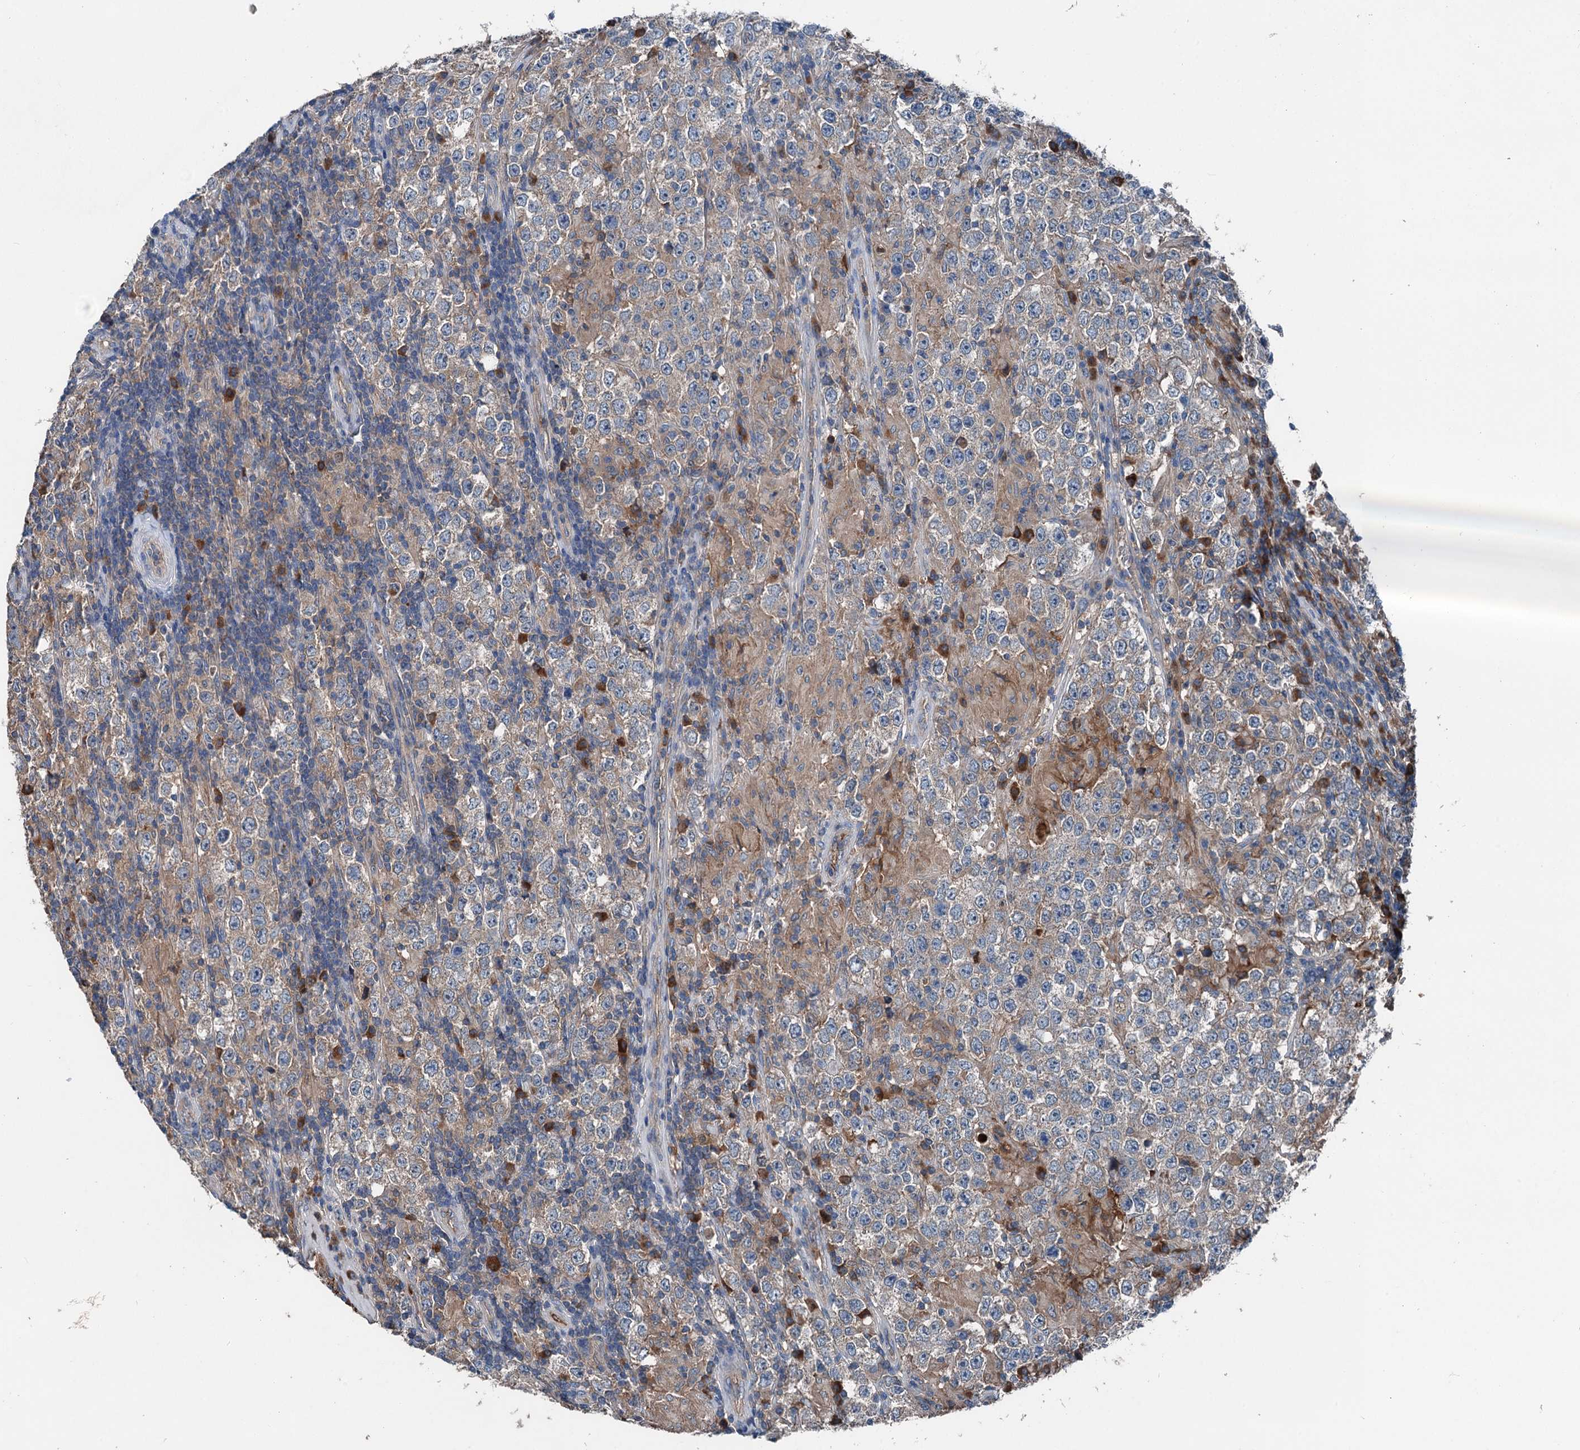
{"staining": {"intensity": "weak", "quantity": "25%-75%", "location": "cytoplasmic/membranous"}, "tissue": "testis cancer", "cell_type": "Tumor cells", "image_type": "cancer", "snomed": [{"axis": "morphology", "description": "Normal tissue, NOS"}, {"axis": "morphology", "description": "Urothelial carcinoma, High grade"}, {"axis": "morphology", "description": "Seminoma, NOS"}, {"axis": "morphology", "description": "Carcinoma, Embryonal, NOS"}, {"axis": "topography", "description": "Urinary bladder"}, {"axis": "topography", "description": "Testis"}], "caption": "Immunohistochemical staining of seminoma (testis) exhibits weak cytoplasmic/membranous protein expression in approximately 25%-75% of tumor cells. Using DAB (brown) and hematoxylin (blue) stains, captured at high magnification using brightfield microscopy.", "gene": "PDSS1", "patient": {"sex": "male", "age": 41}}